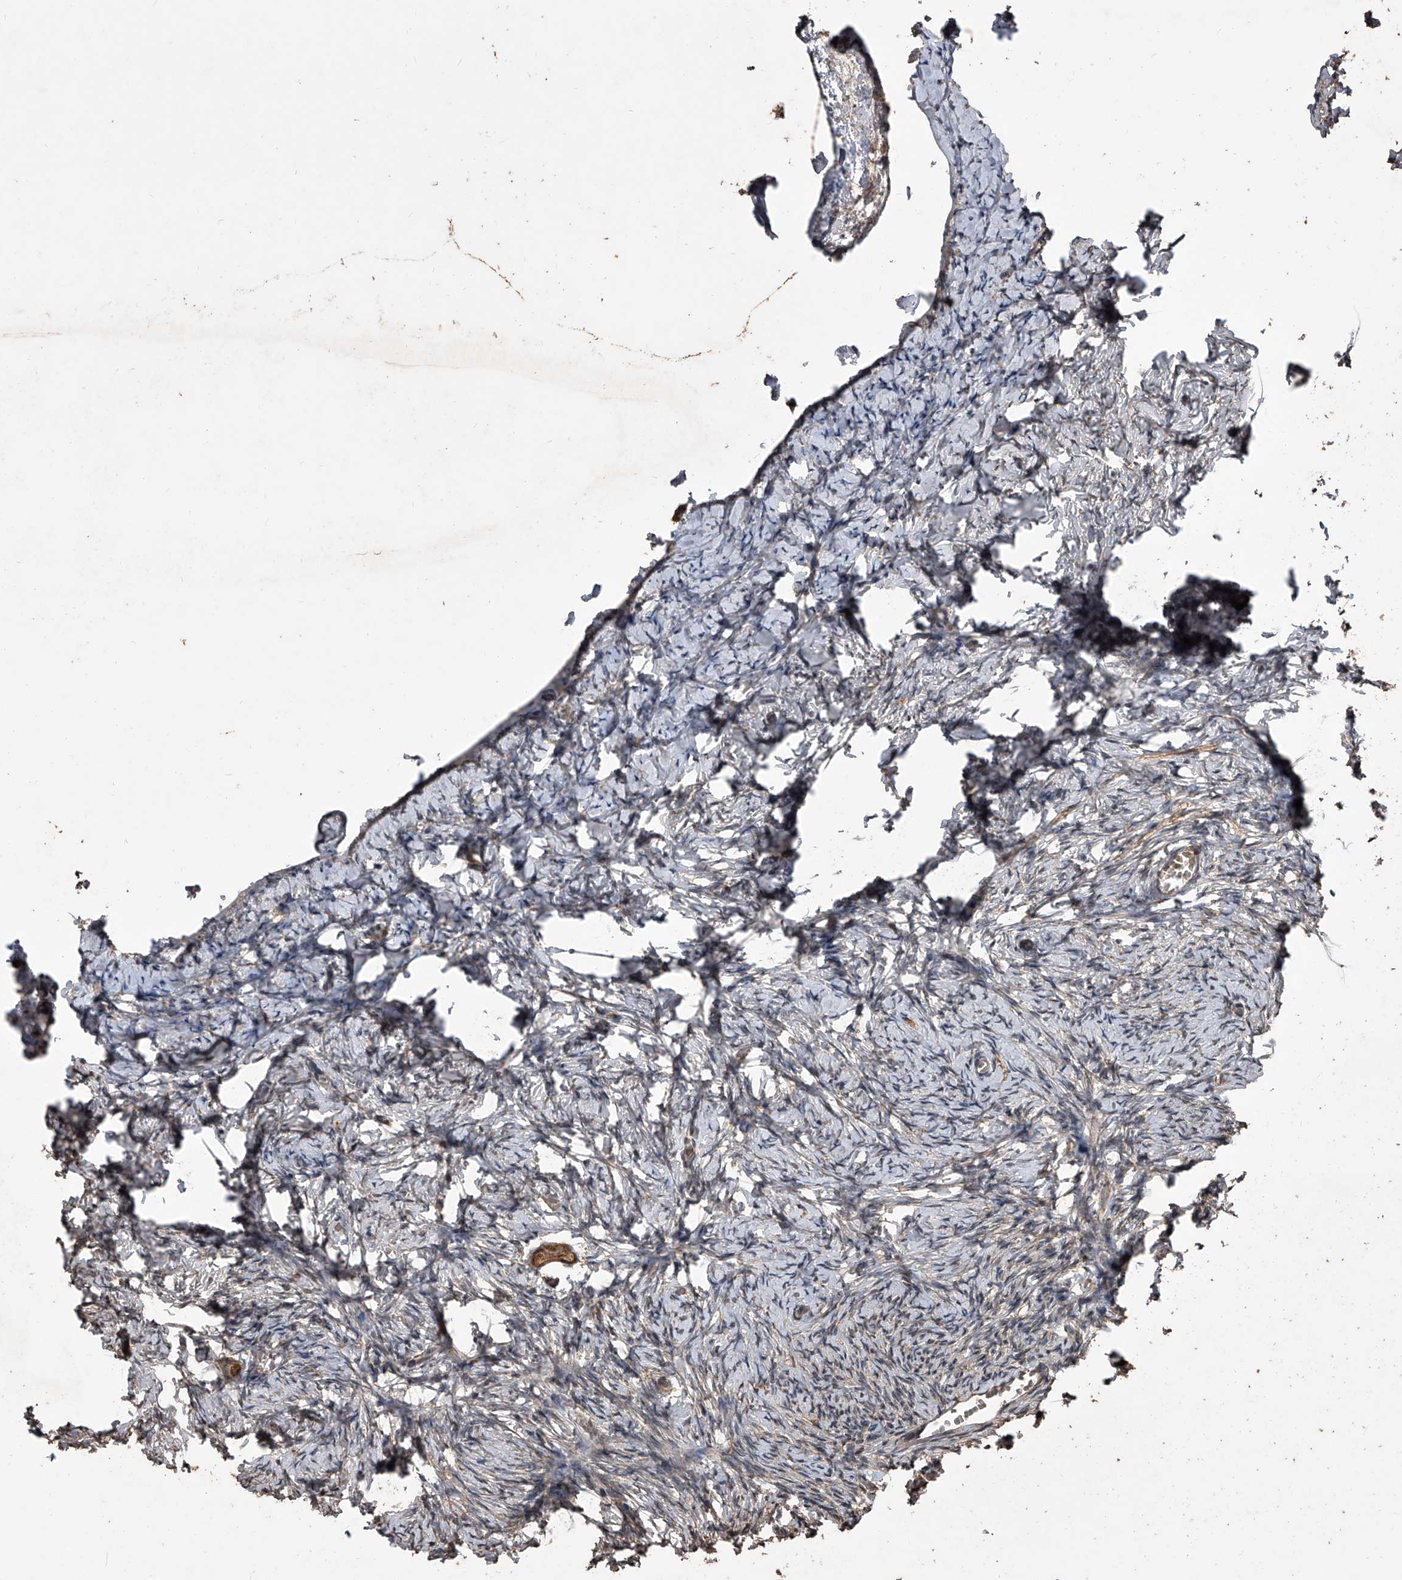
{"staining": {"intensity": "strong", "quantity": ">75%", "location": "cytoplasmic/membranous"}, "tissue": "ovary", "cell_type": "Follicle cells", "image_type": "normal", "snomed": [{"axis": "morphology", "description": "Normal tissue, NOS"}, {"axis": "topography", "description": "Ovary"}], "caption": "Immunohistochemical staining of normal human ovary exhibits high levels of strong cytoplasmic/membranous staining in approximately >75% of follicle cells.", "gene": "LTV1", "patient": {"sex": "female", "age": 27}}